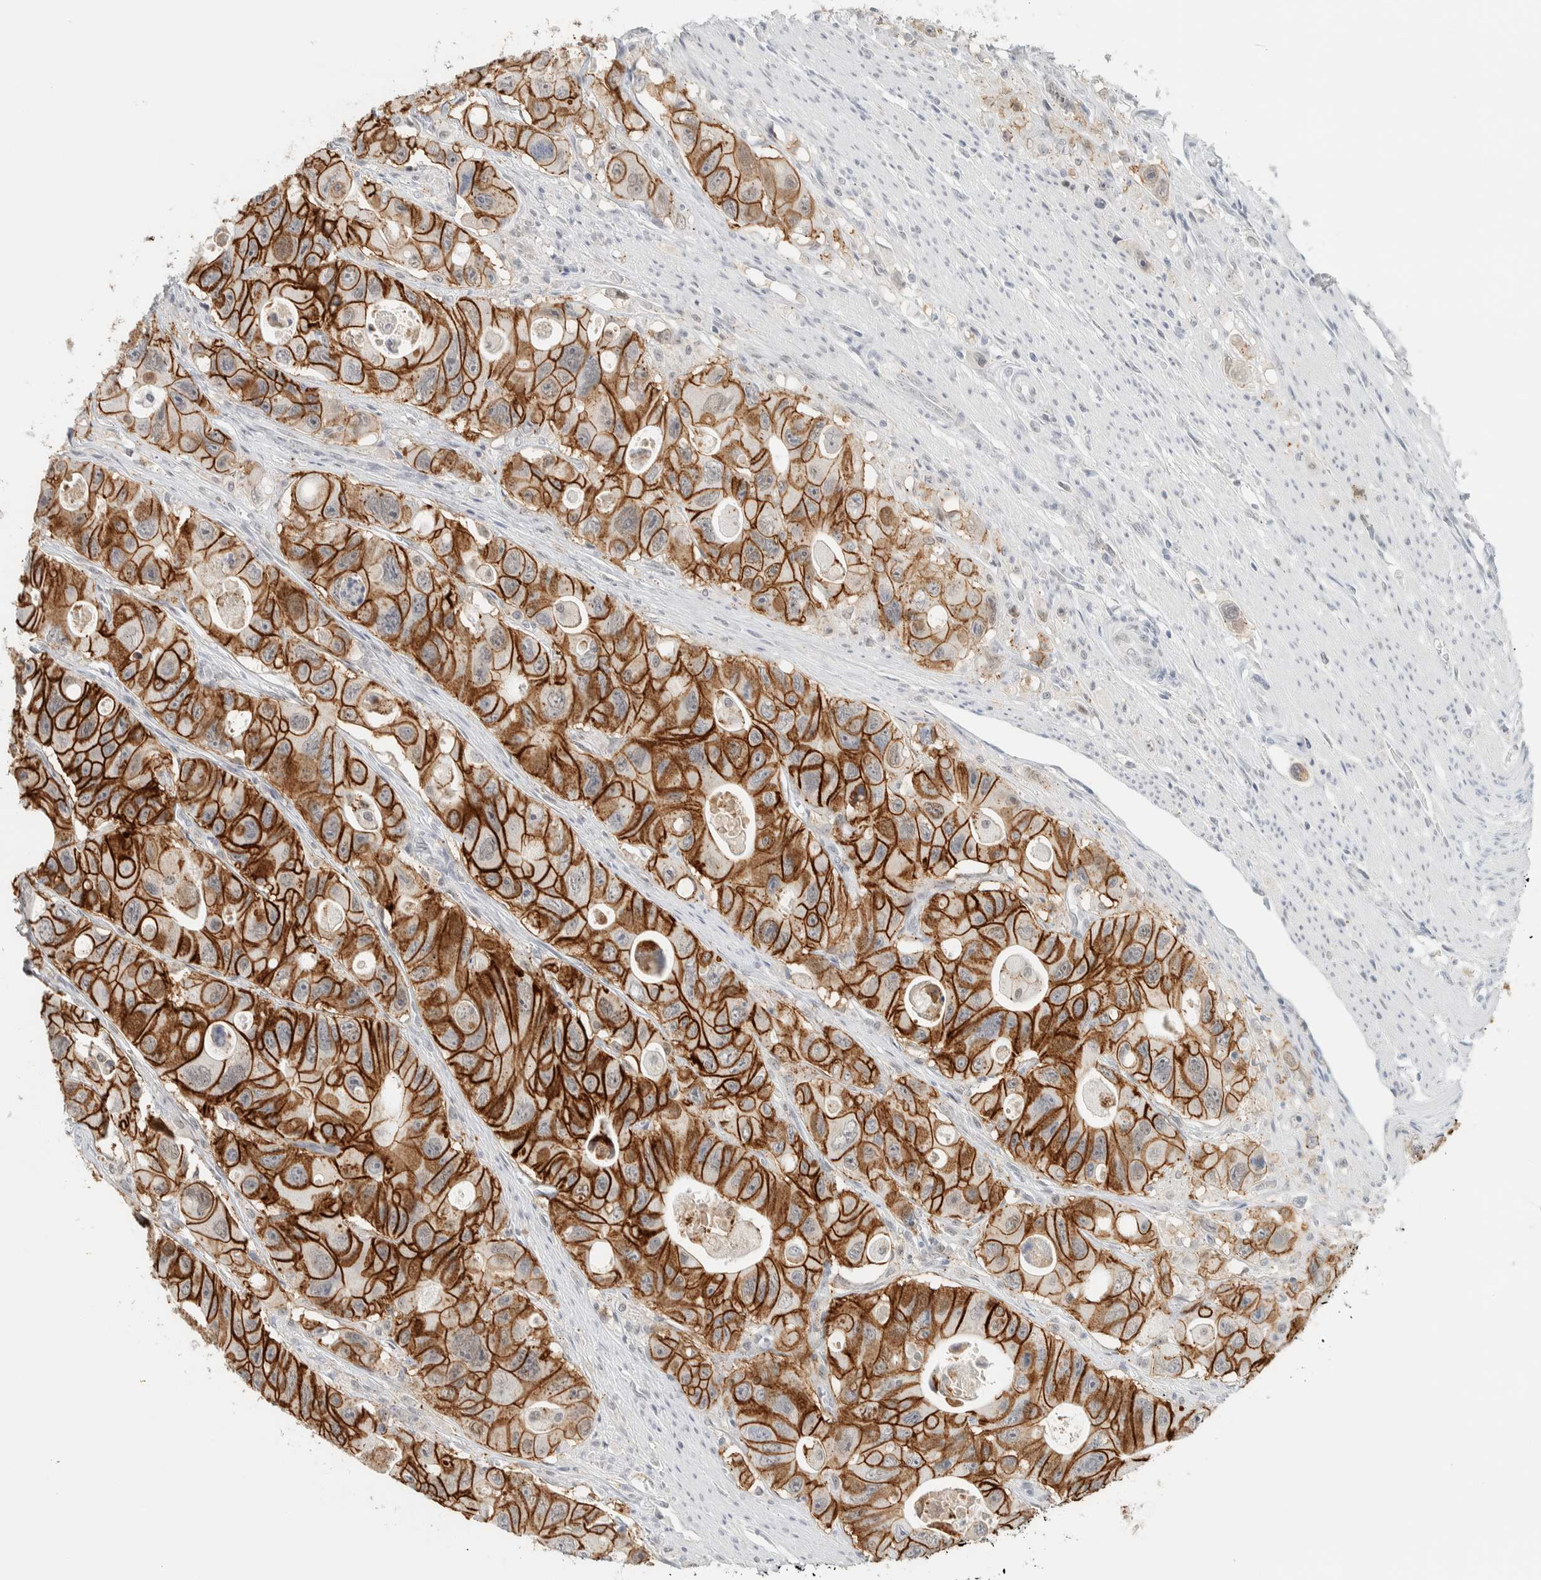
{"staining": {"intensity": "strong", "quantity": ">75%", "location": "cytoplasmic/membranous"}, "tissue": "colorectal cancer", "cell_type": "Tumor cells", "image_type": "cancer", "snomed": [{"axis": "morphology", "description": "Adenocarcinoma, NOS"}, {"axis": "topography", "description": "Colon"}], "caption": "Protein analysis of colorectal cancer tissue displays strong cytoplasmic/membranous positivity in approximately >75% of tumor cells.", "gene": "CDH17", "patient": {"sex": "female", "age": 46}}